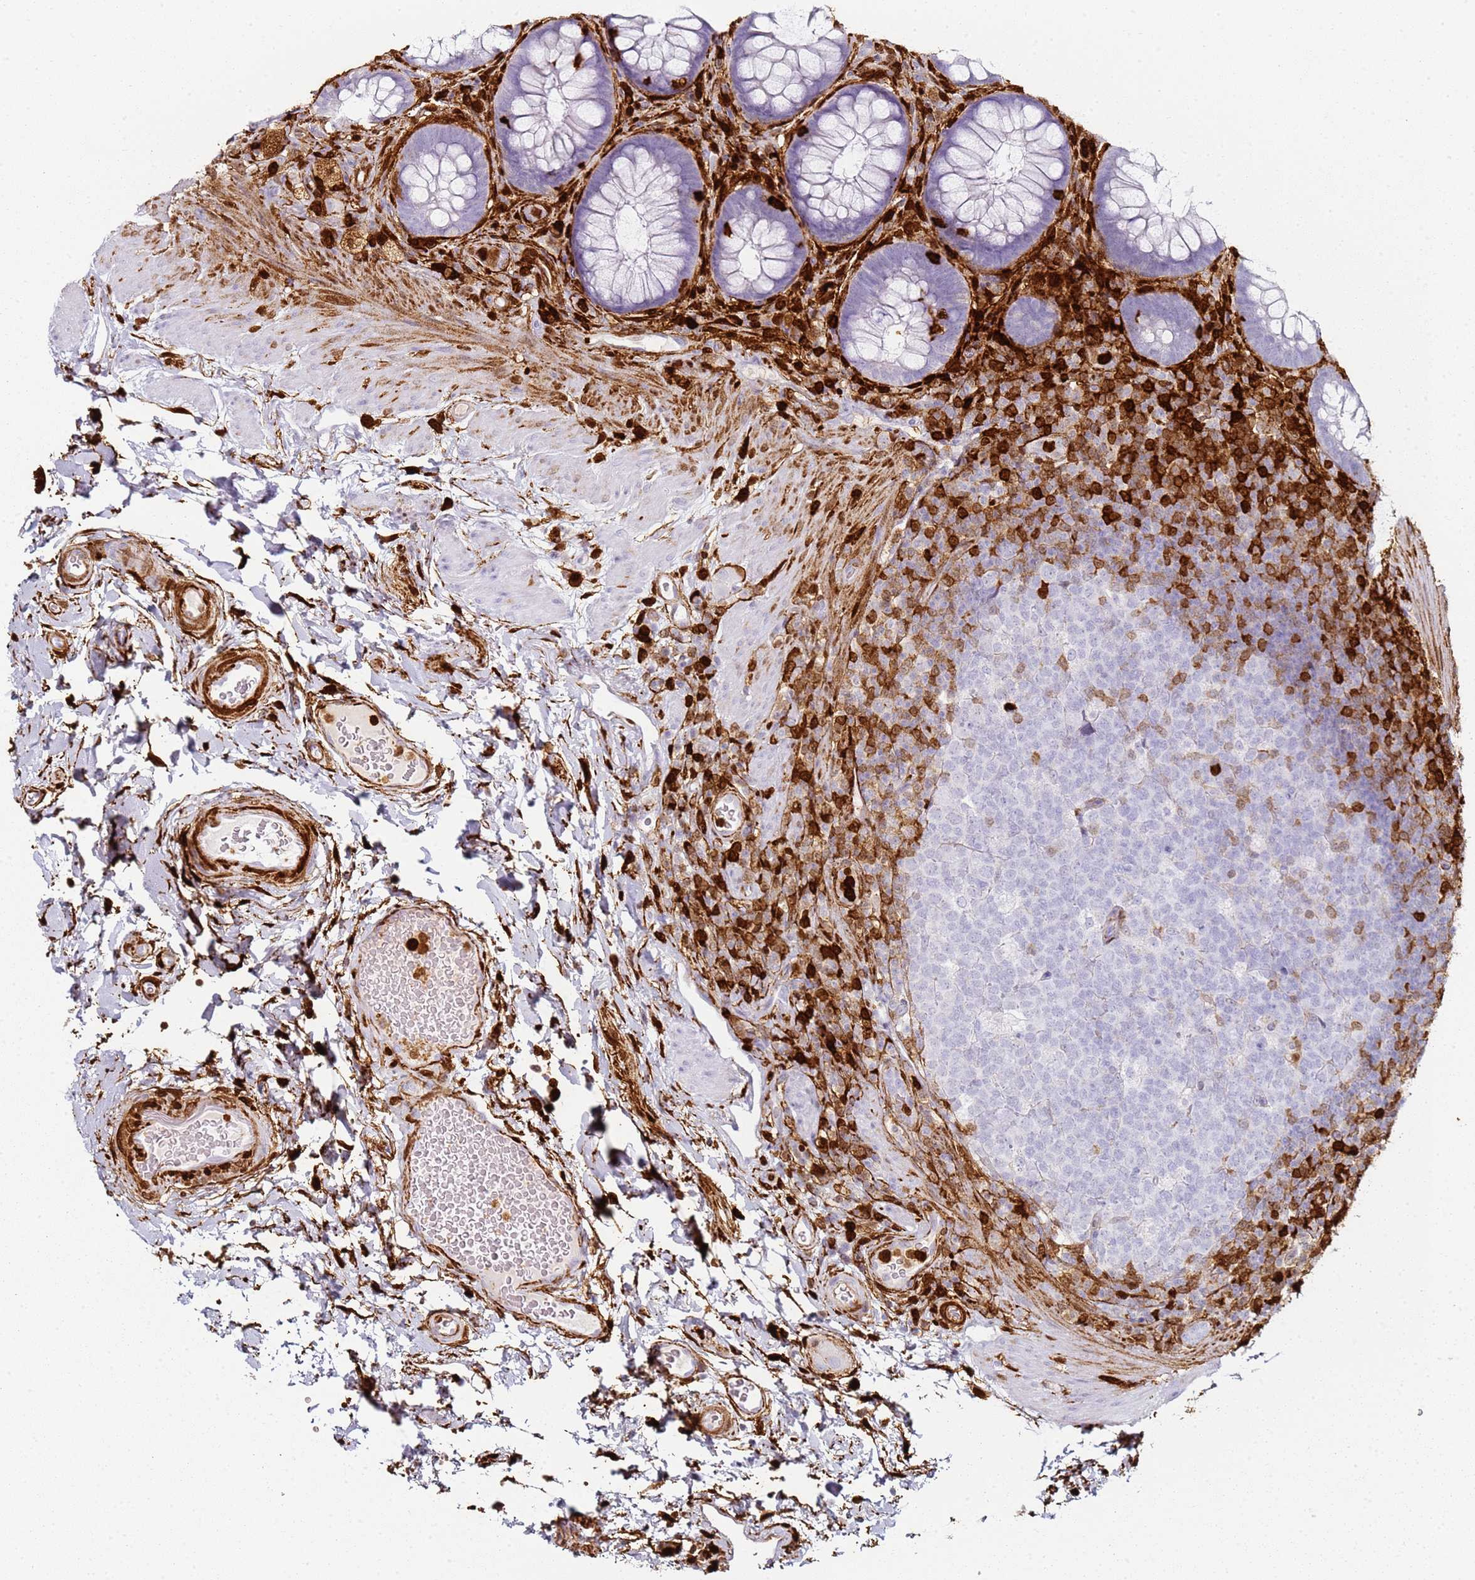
{"staining": {"intensity": "negative", "quantity": "none", "location": "none"}, "tissue": "rectum", "cell_type": "Glandular cells", "image_type": "normal", "snomed": [{"axis": "morphology", "description": "Normal tissue, NOS"}, {"axis": "topography", "description": "Rectum"}, {"axis": "topography", "description": "Peripheral nerve tissue"}], "caption": "IHC photomicrograph of benign rectum stained for a protein (brown), which exhibits no staining in glandular cells. (DAB (3,3'-diaminobenzidine) IHC with hematoxylin counter stain).", "gene": "S100A4", "patient": {"sex": "female", "age": 69}}